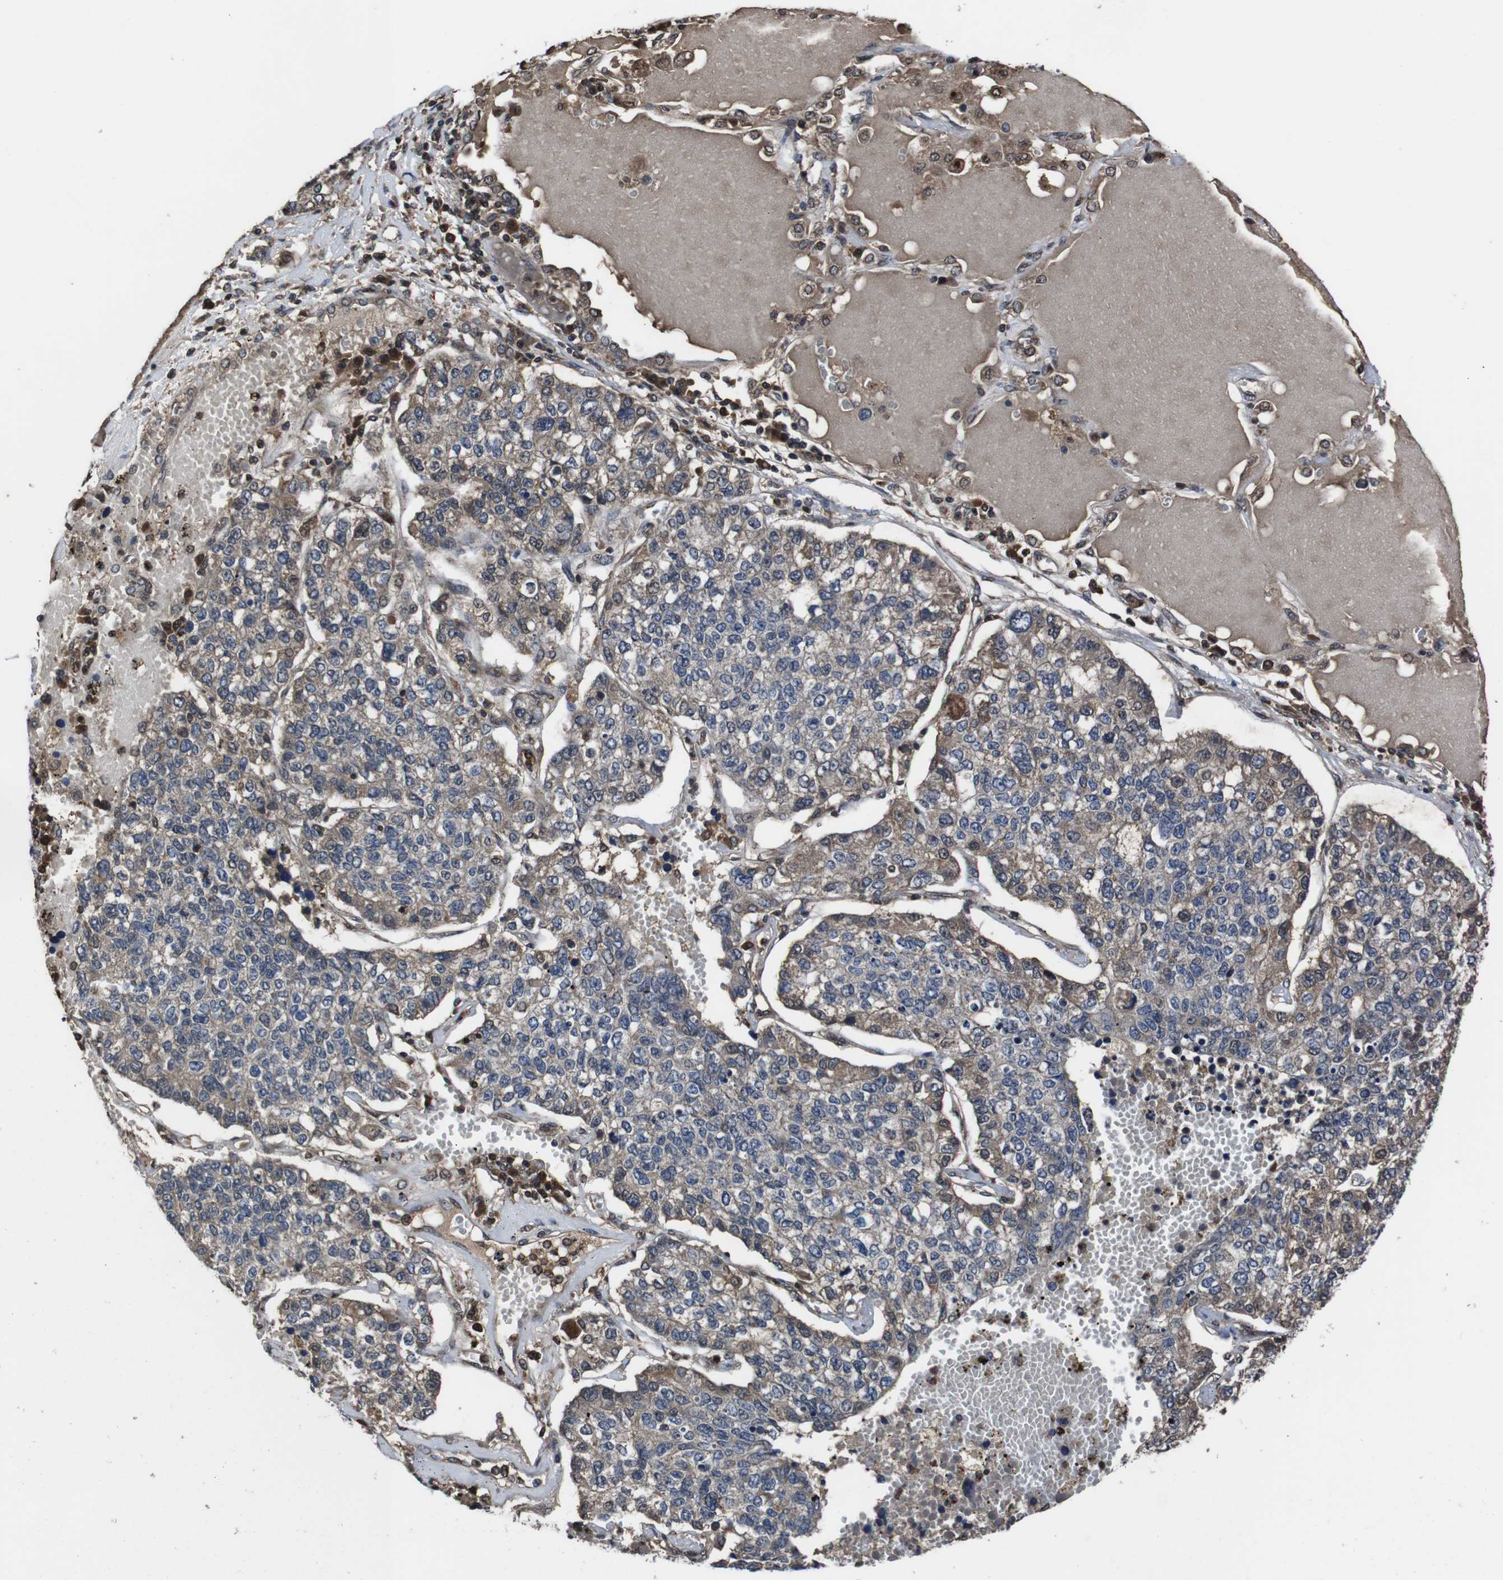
{"staining": {"intensity": "weak", "quantity": "25%-75%", "location": "cytoplasmic/membranous"}, "tissue": "lung cancer", "cell_type": "Tumor cells", "image_type": "cancer", "snomed": [{"axis": "morphology", "description": "Adenocarcinoma, NOS"}, {"axis": "topography", "description": "Lung"}], "caption": "Brown immunohistochemical staining in adenocarcinoma (lung) reveals weak cytoplasmic/membranous positivity in about 25%-75% of tumor cells. The staining was performed using DAB to visualize the protein expression in brown, while the nuclei were stained in blue with hematoxylin (Magnification: 20x).", "gene": "CXCL11", "patient": {"sex": "male", "age": 49}}